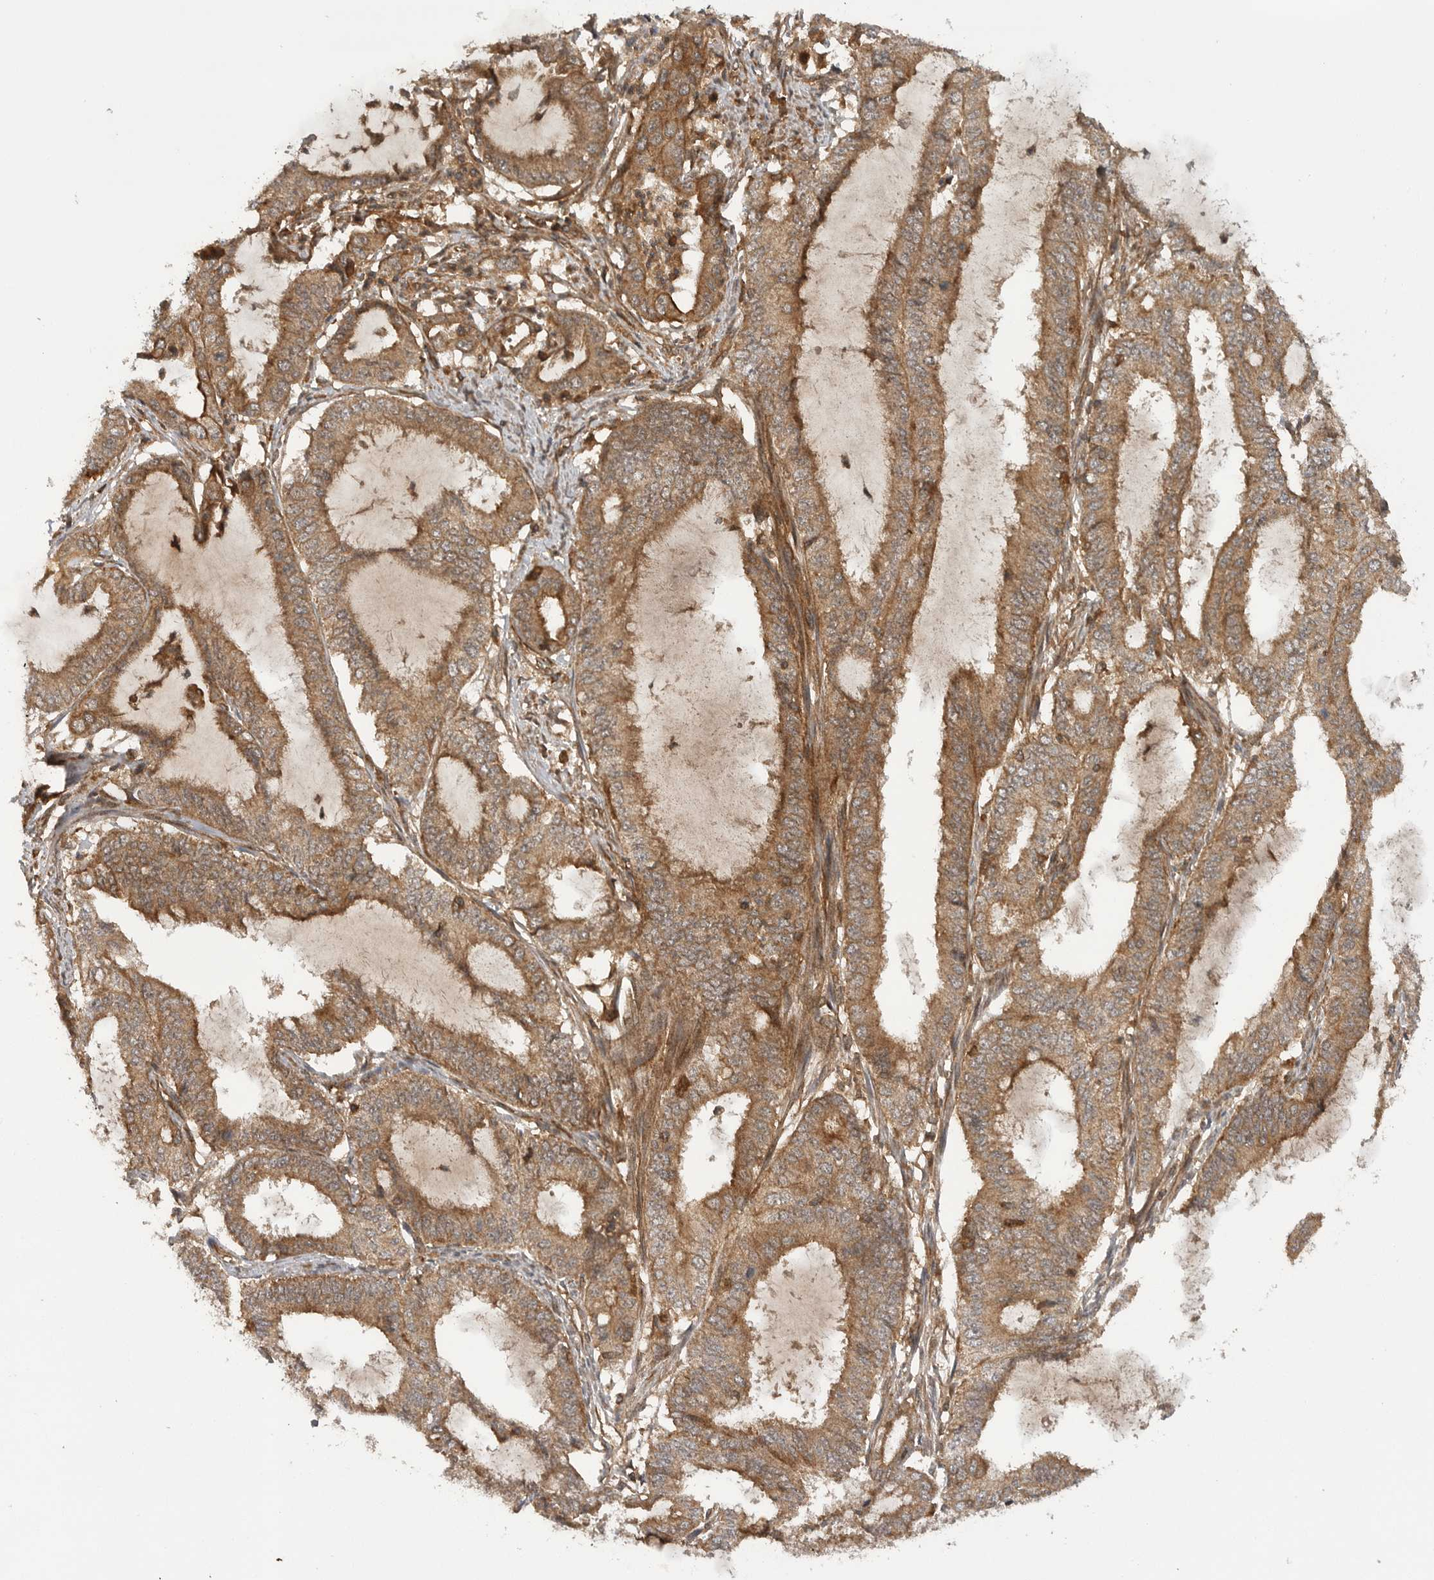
{"staining": {"intensity": "moderate", "quantity": ">75%", "location": "cytoplasmic/membranous"}, "tissue": "endometrial cancer", "cell_type": "Tumor cells", "image_type": "cancer", "snomed": [{"axis": "morphology", "description": "Adenocarcinoma, NOS"}, {"axis": "topography", "description": "Endometrium"}], "caption": "Tumor cells exhibit medium levels of moderate cytoplasmic/membranous positivity in about >75% of cells in endometrial cancer.", "gene": "PRDX4", "patient": {"sex": "female", "age": 51}}